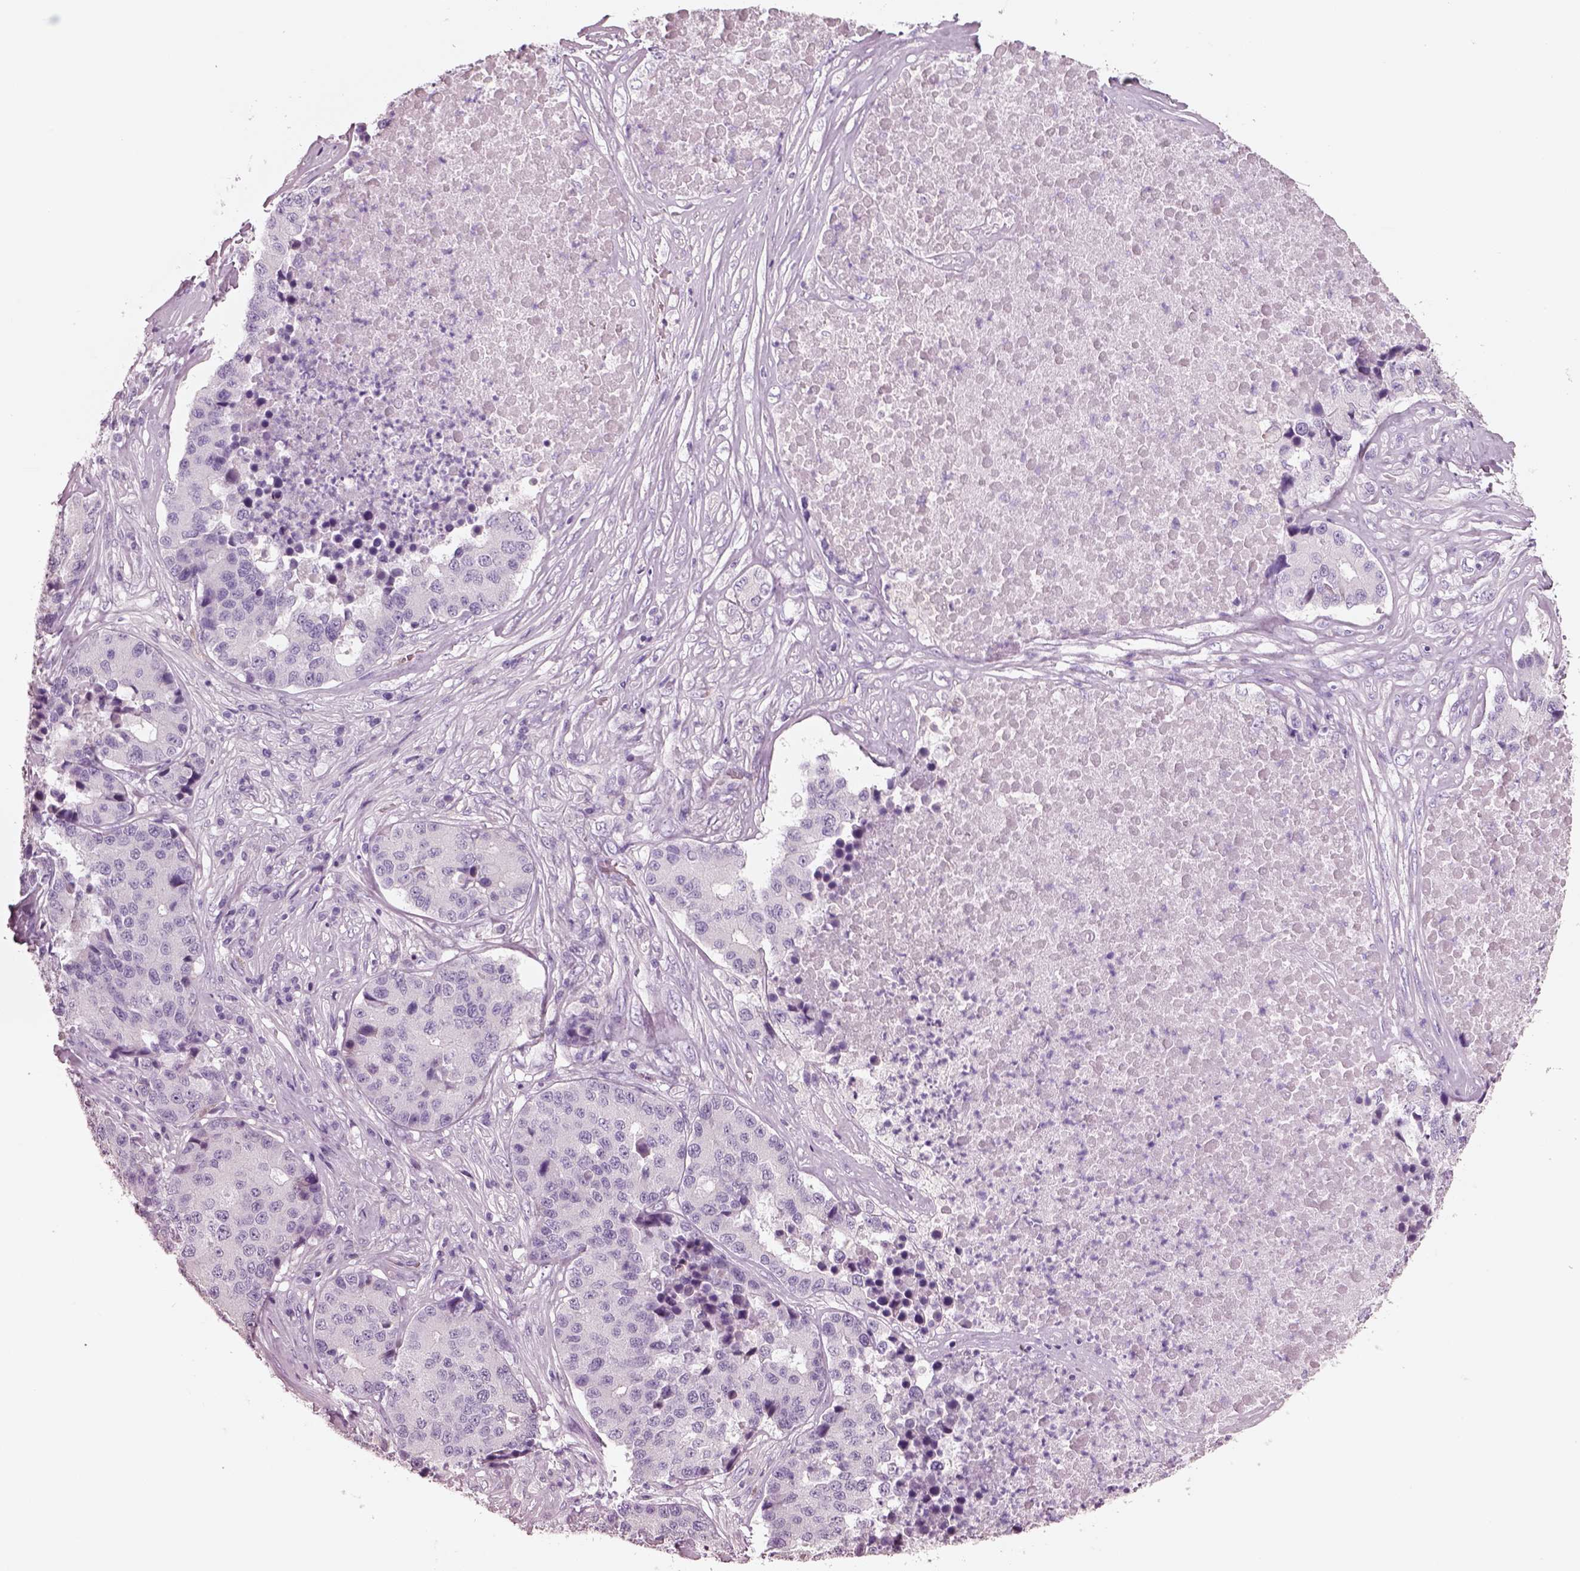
{"staining": {"intensity": "negative", "quantity": "none", "location": "none"}, "tissue": "stomach cancer", "cell_type": "Tumor cells", "image_type": "cancer", "snomed": [{"axis": "morphology", "description": "Adenocarcinoma, NOS"}, {"axis": "topography", "description": "Stomach"}], "caption": "This micrograph is of stomach cancer (adenocarcinoma) stained with IHC to label a protein in brown with the nuclei are counter-stained blue. There is no positivity in tumor cells.", "gene": "PNOC", "patient": {"sex": "male", "age": 71}}